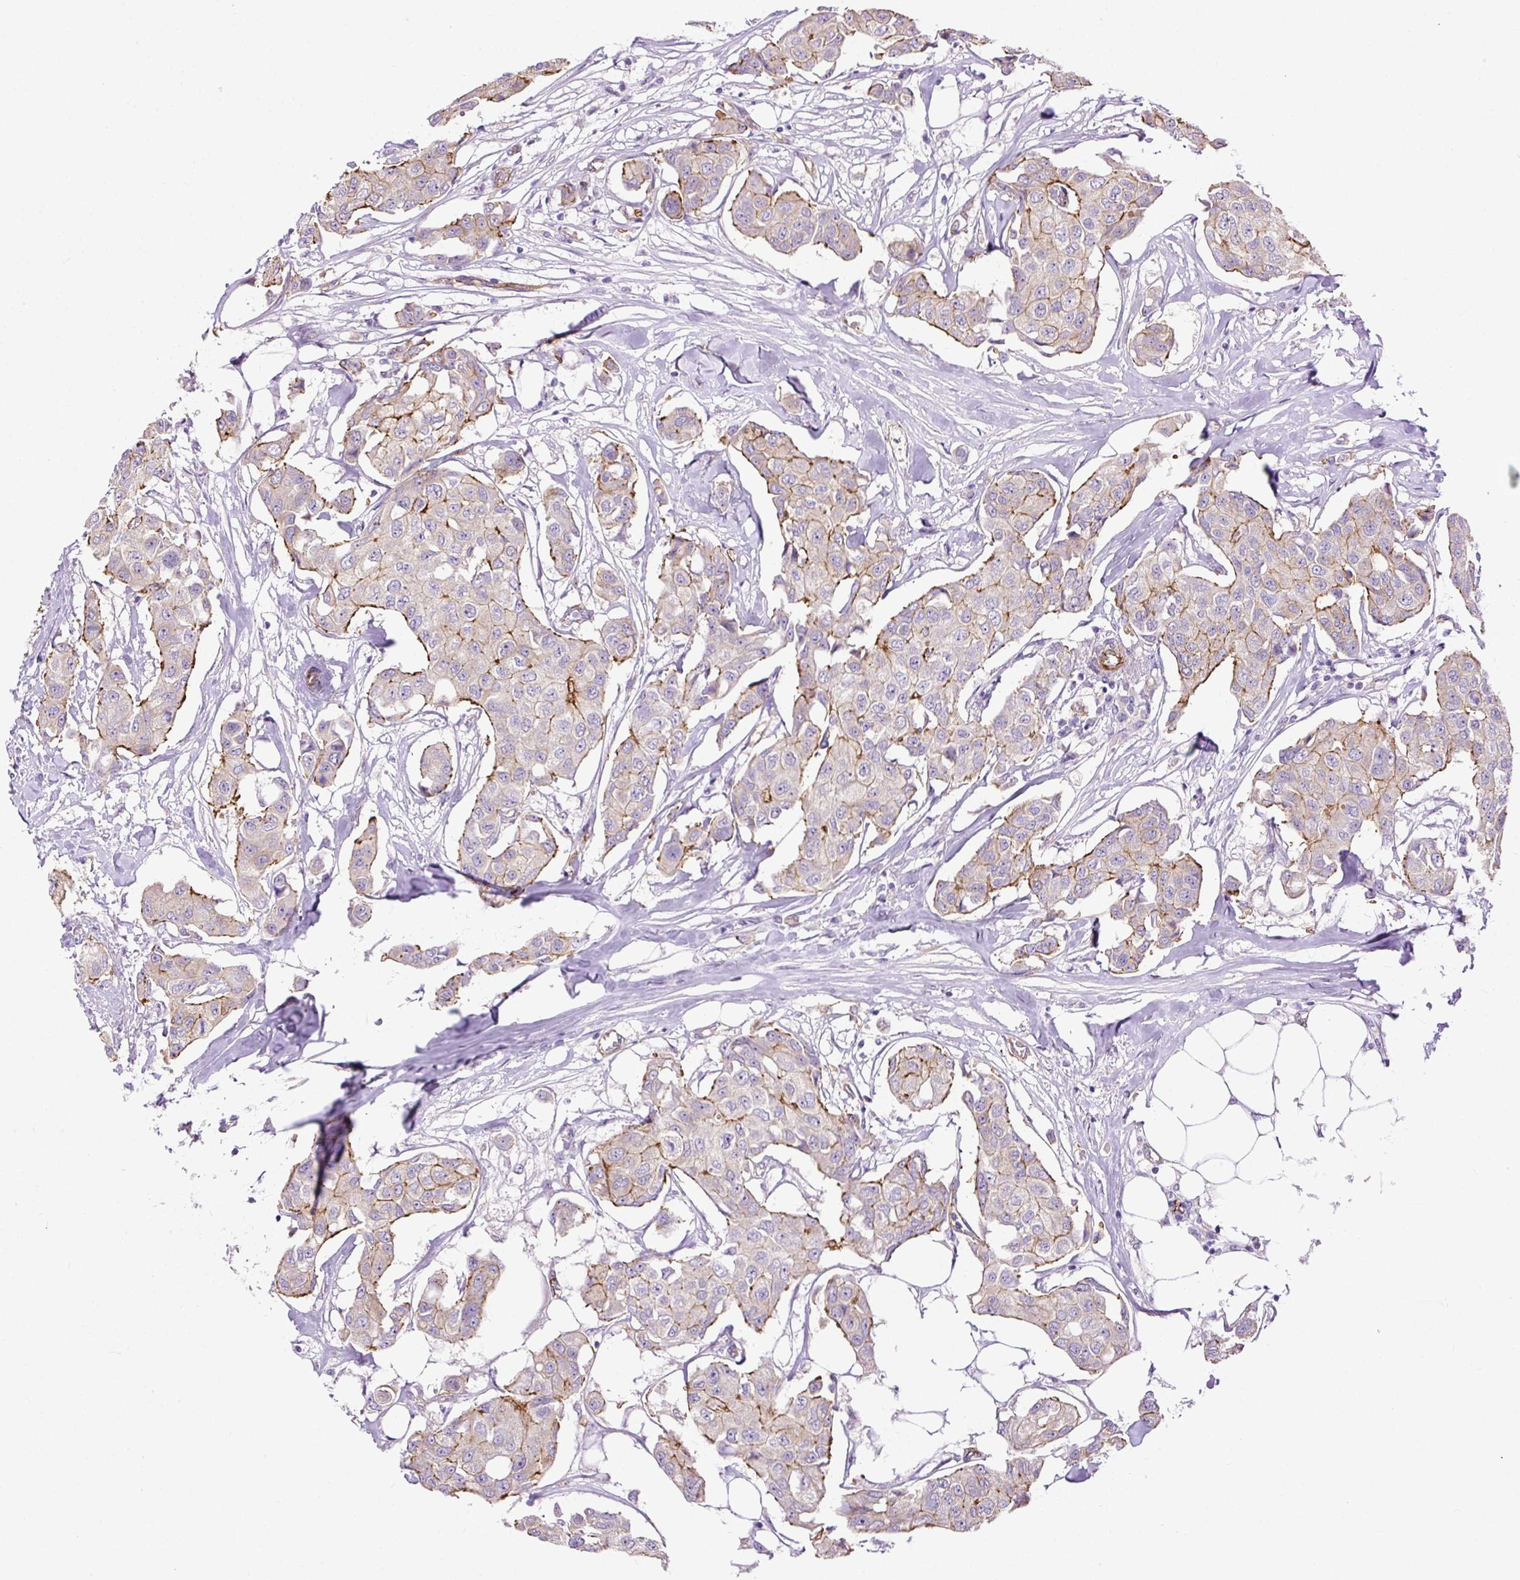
{"staining": {"intensity": "strong", "quantity": "<25%", "location": "cytoplasmic/membranous"}, "tissue": "breast cancer", "cell_type": "Tumor cells", "image_type": "cancer", "snomed": [{"axis": "morphology", "description": "Duct carcinoma"}, {"axis": "topography", "description": "Breast"}, {"axis": "topography", "description": "Lymph node"}], "caption": "A micrograph of human breast cancer (invasive ductal carcinoma) stained for a protein reveals strong cytoplasmic/membranous brown staining in tumor cells.", "gene": "MAGEB16", "patient": {"sex": "female", "age": 80}}